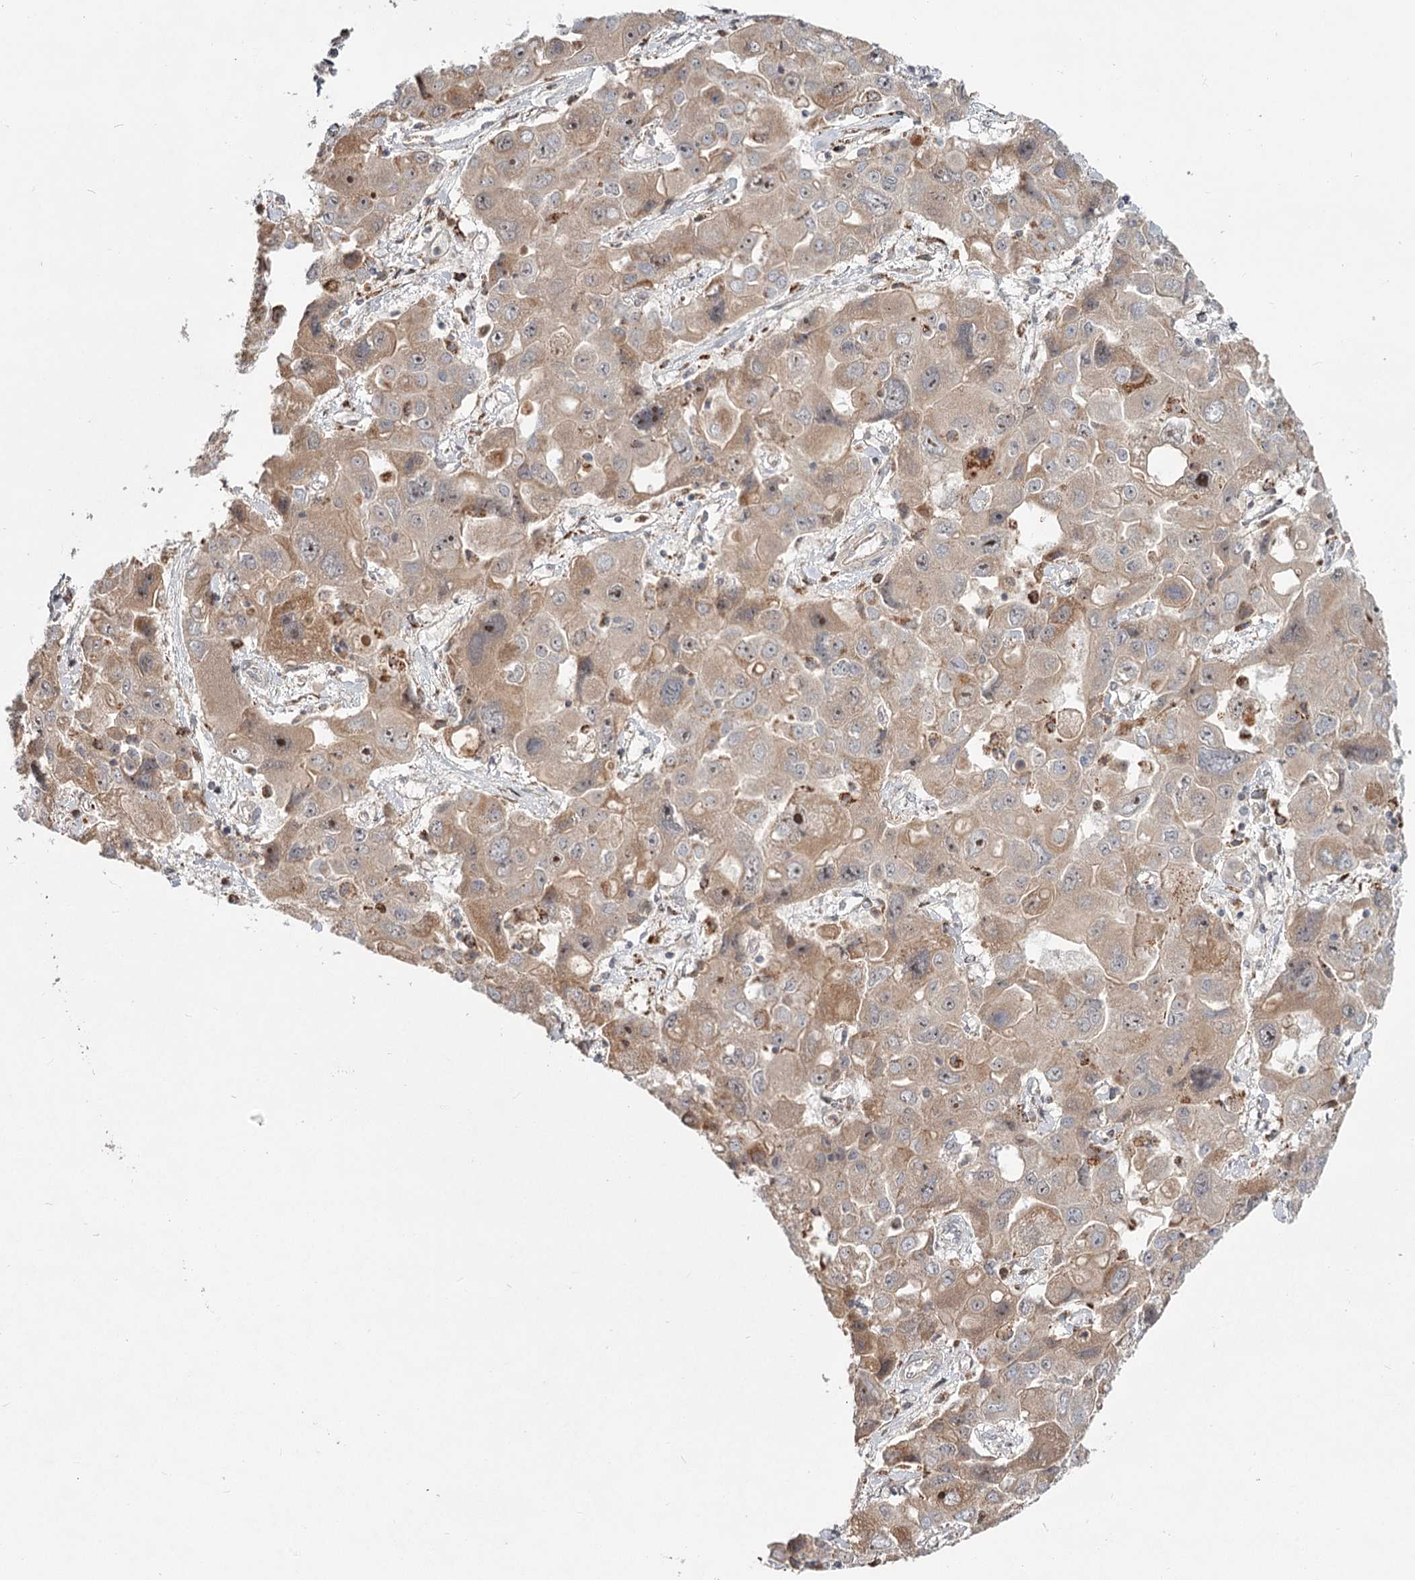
{"staining": {"intensity": "weak", "quantity": ">75%", "location": "cytoplasmic/membranous"}, "tissue": "liver cancer", "cell_type": "Tumor cells", "image_type": "cancer", "snomed": [{"axis": "morphology", "description": "Cholangiocarcinoma"}, {"axis": "topography", "description": "Liver"}], "caption": "Immunohistochemistry (IHC) histopathology image of neoplastic tissue: liver cholangiocarcinoma stained using IHC shows low levels of weak protein expression localized specifically in the cytoplasmic/membranous of tumor cells, appearing as a cytoplasmic/membranous brown color.", "gene": "CDC123", "patient": {"sex": "male", "age": 67}}